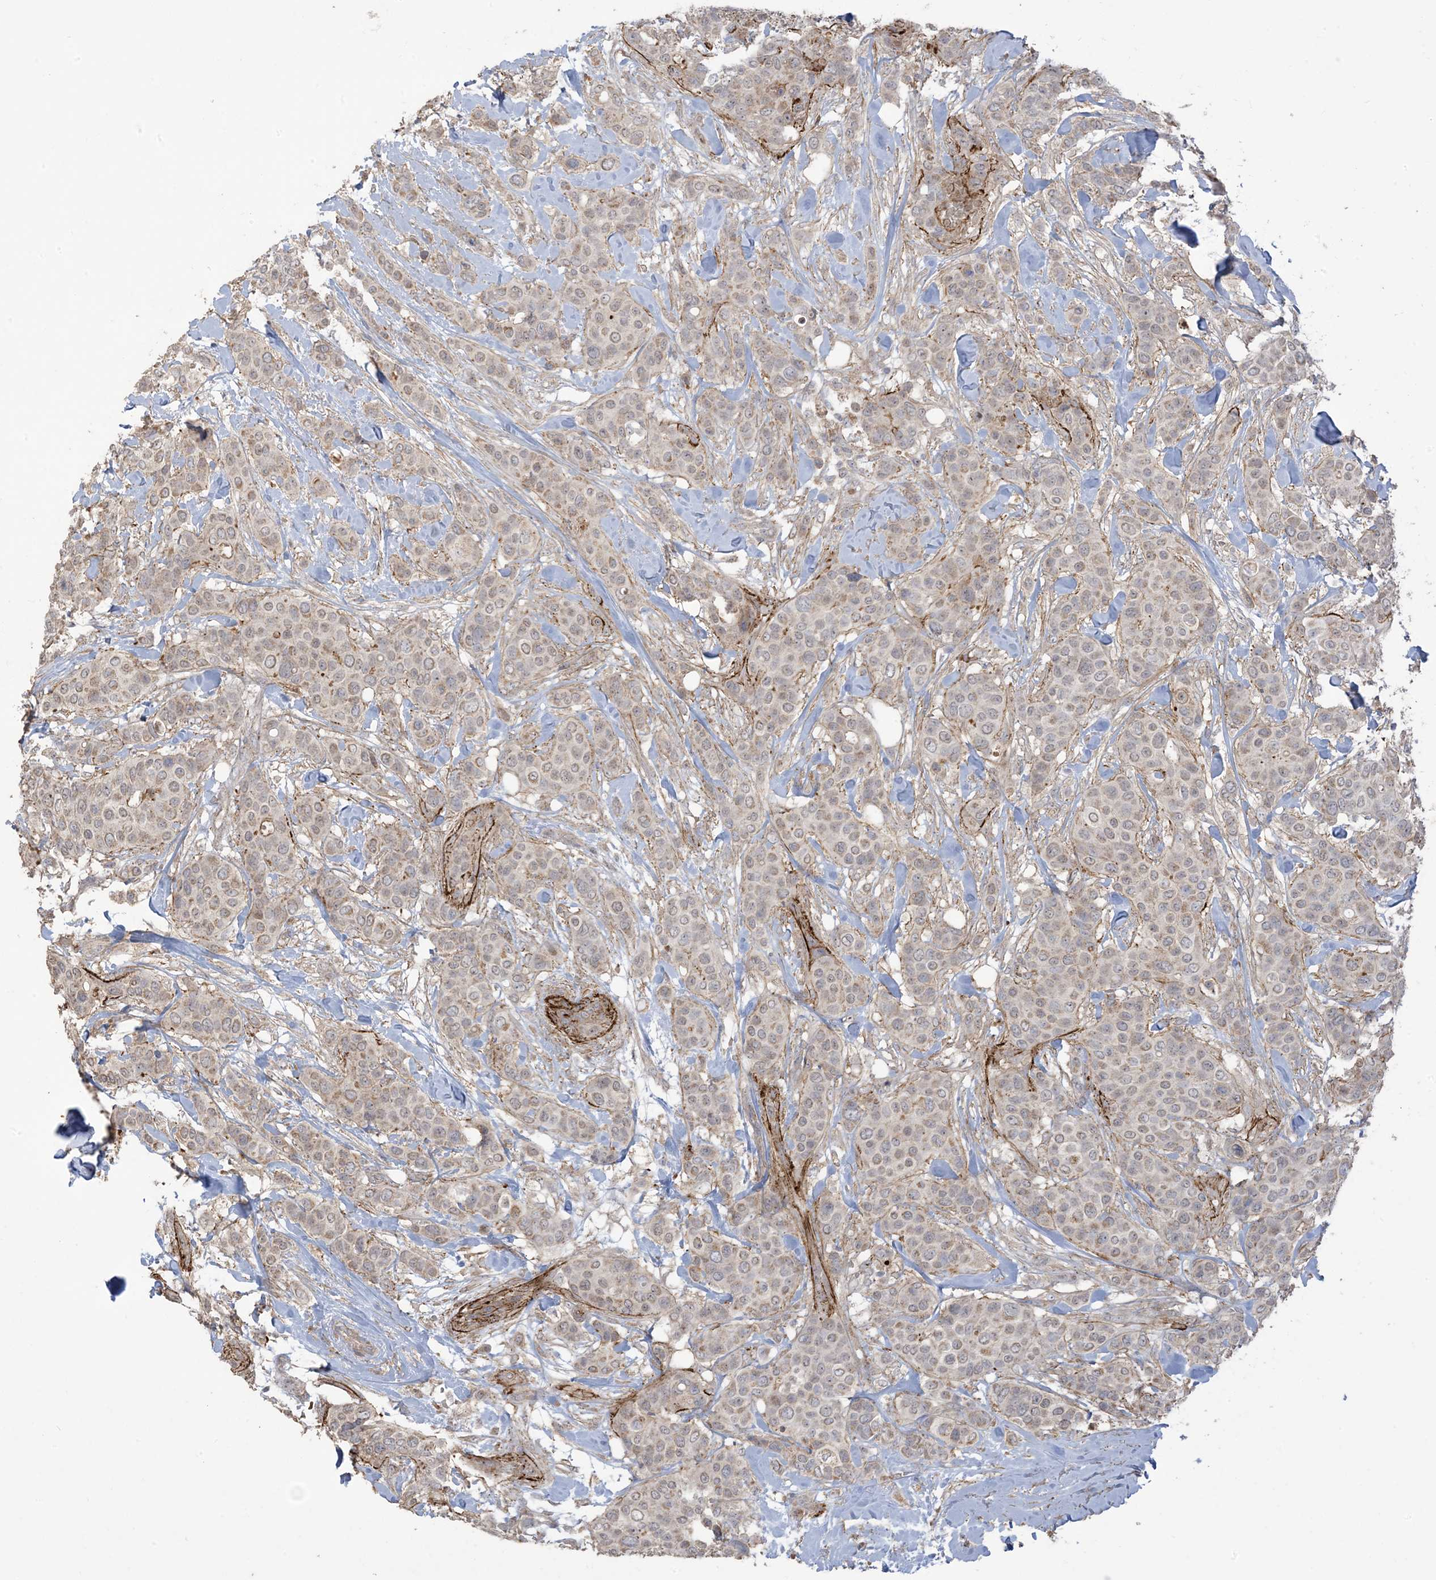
{"staining": {"intensity": "weak", "quantity": "25%-75%", "location": "cytoplasmic/membranous"}, "tissue": "breast cancer", "cell_type": "Tumor cells", "image_type": "cancer", "snomed": [{"axis": "morphology", "description": "Lobular carcinoma"}, {"axis": "topography", "description": "Breast"}], "caption": "Tumor cells exhibit low levels of weak cytoplasmic/membranous expression in approximately 25%-75% of cells in lobular carcinoma (breast).", "gene": "KLHL18", "patient": {"sex": "female", "age": 51}}